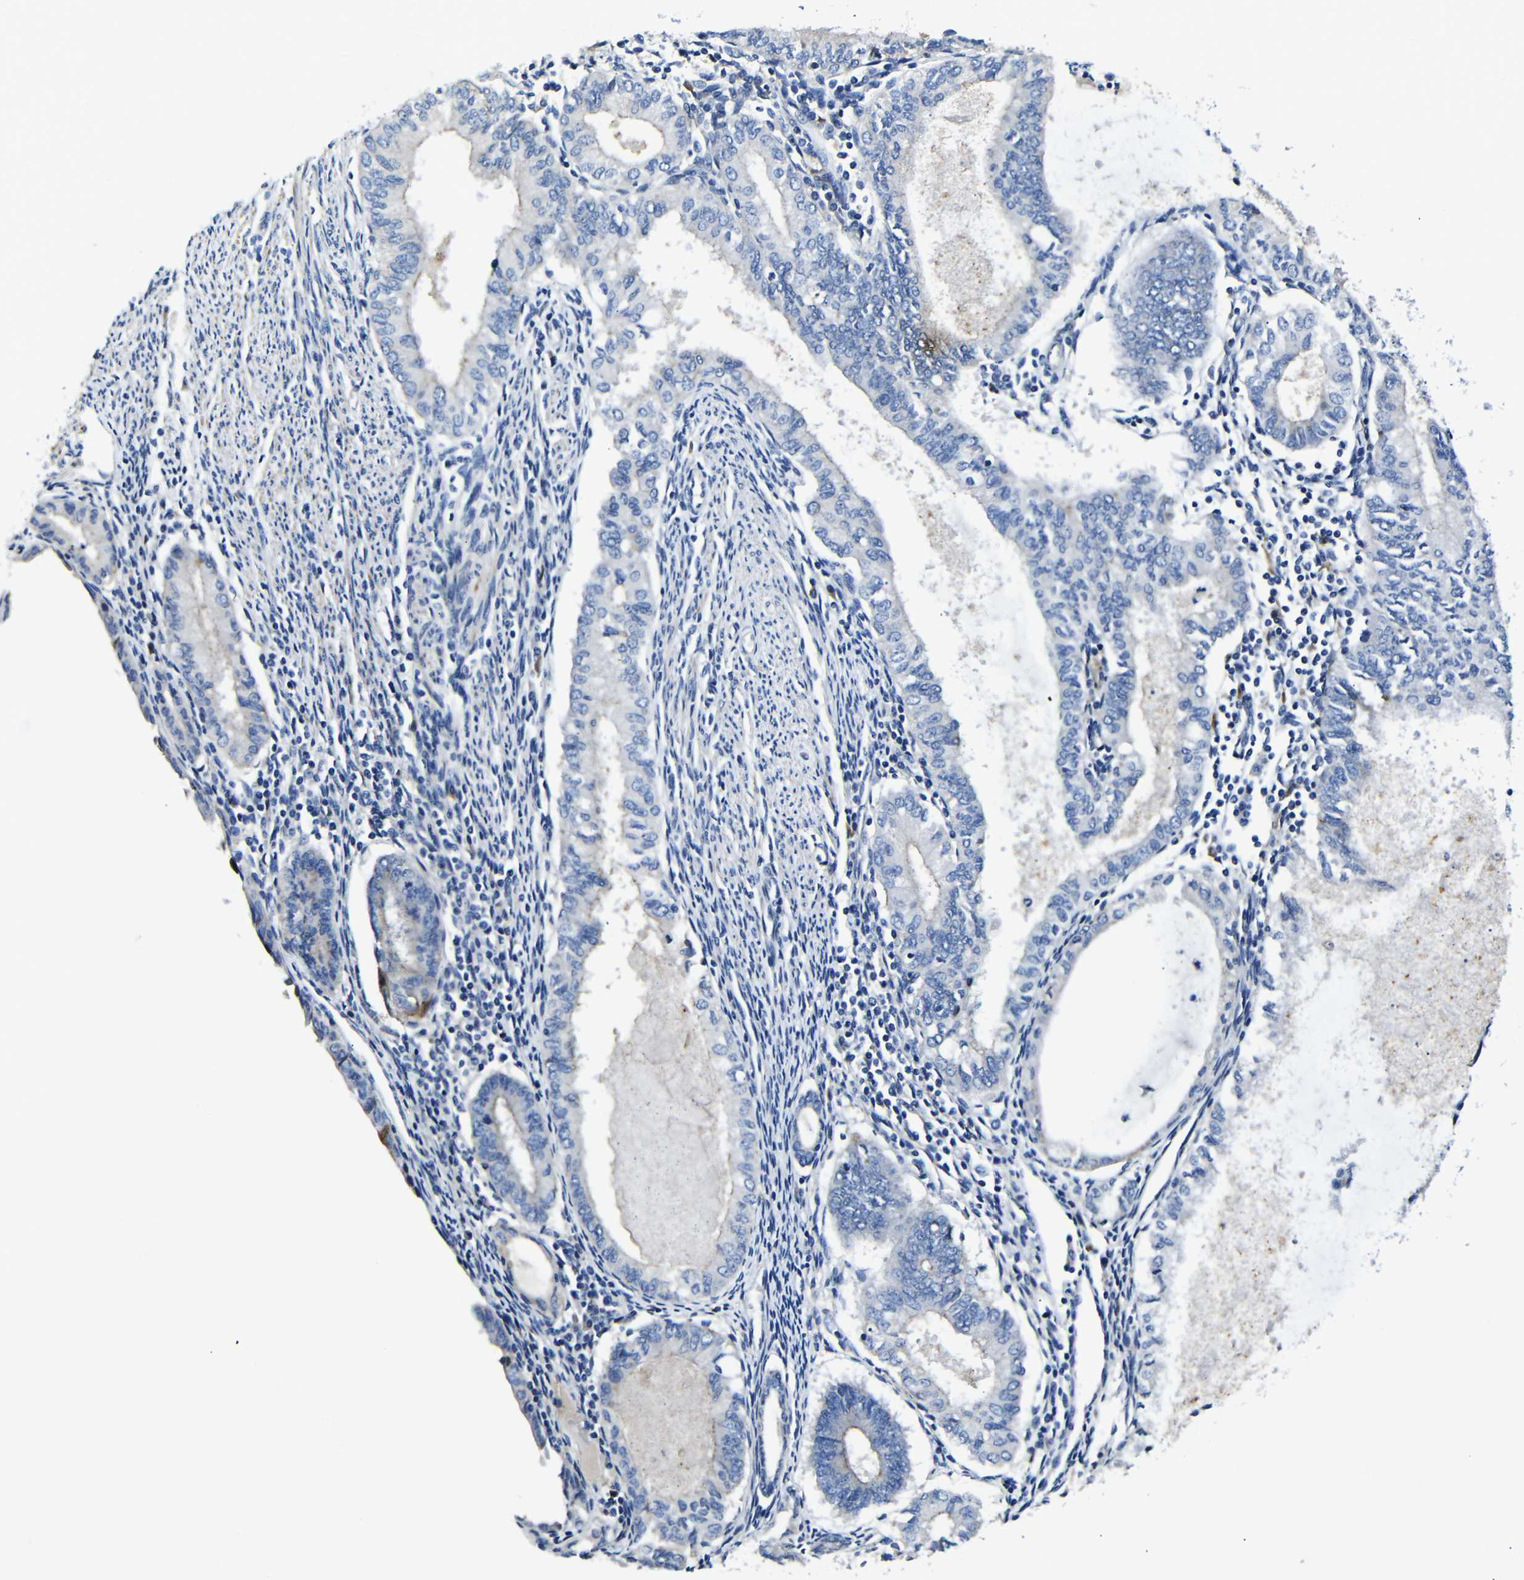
{"staining": {"intensity": "negative", "quantity": "none", "location": "none"}, "tissue": "endometrial cancer", "cell_type": "Tumor cells", "image_type": "cancer", "snomed": [{"axis": "morphology", "description": "Adenocarcinoma, NOS"}, {"axis": "topography", "description": "Endometrium"}], "caption": "DAB (3,3'-diaminobenzidine) immunohistochemical staining of endometrial cancer displays no significant expression in tumor cells.", "gene": "AFDN", "patient": {"sex": "female", "age": 86}}